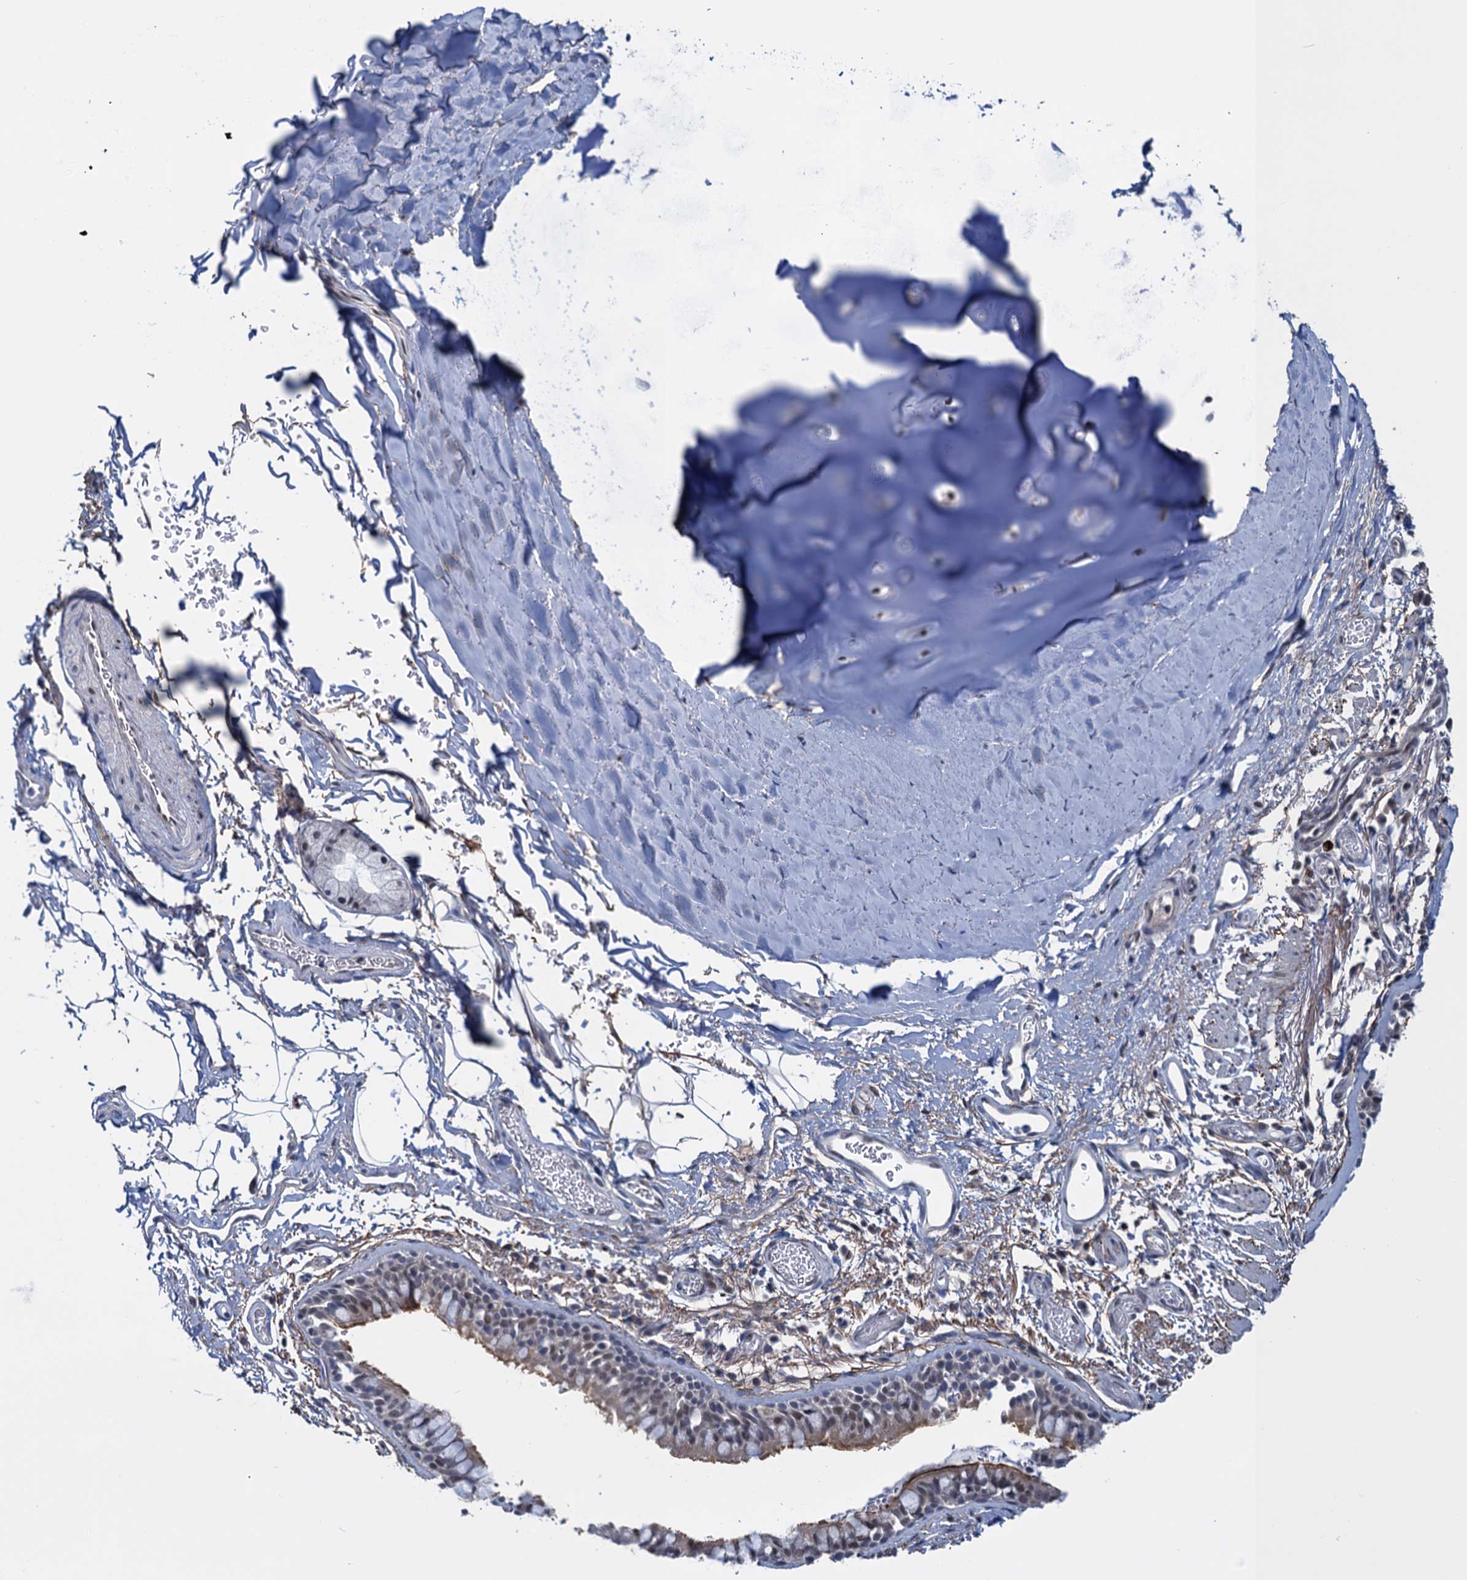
{"staining": {"intensity": "moderate", "quantity": "25%-75%", "location": "cytoplasmic/membranous"}, "tissue": "bronchus", "cell_type": "Respiratory epithelial cells", "image_type": "normal", "snomed": [{"axis": "morphology", "description": "Normal tissue, NOS"}, {"axis": "topography", "description": "Bronchus"}], "caption": "High-magnification brightfield microscopy of benign bronchus stained with DAB (brown) and counterstained with hematoxylin (blue). respiratory epithelial cells exhibit moderate cytoplasmic/membranous positivity is identified in approximately25%-75% of cells.", "gene": "SAE1", "patient": {"sex": "male", "age": 65}}